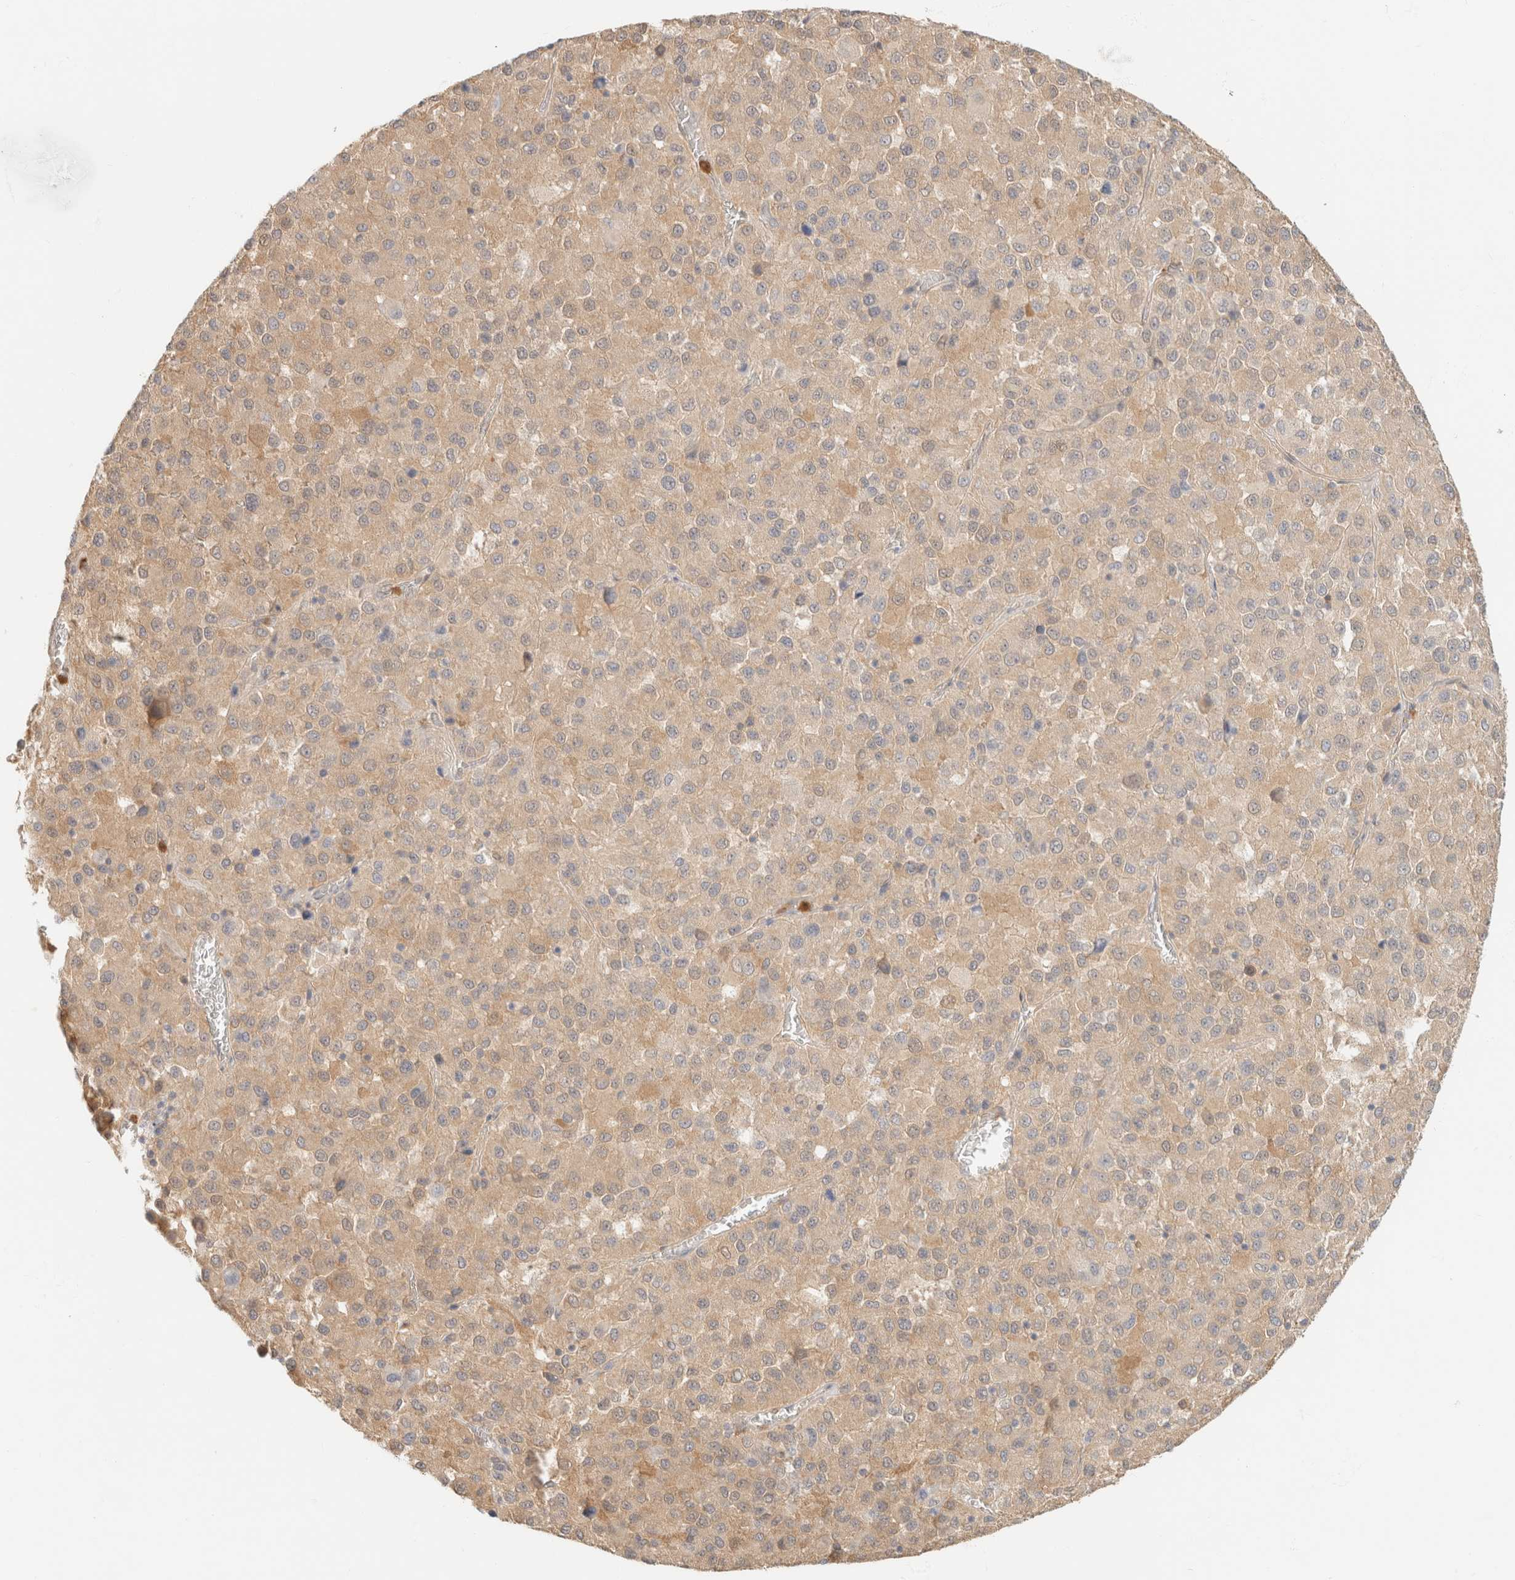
{"staining": {"intensity": "weak", "quantity": ">75%", "location": "cytoplasmic/membranous"}, "tissue": "melanoma", "cell_type": "Tumor cells", "image_type": "cancer", "snomed": [{"axis": "morphology", "description": "Malignant melanoma, Metastatic site"}, {"axis": "topography", "description": "Lung"}], "caption": "Immunohistochemistry (IHC) micrograph of human malignant melanoma (metastatic site) stained for a protein (brown), which reveals low levels of weak cytoplasmic/membranous expression in about >75% of tumor cells.", "gene": "GPI", "patient": {"sex": "male", "age": 64}}